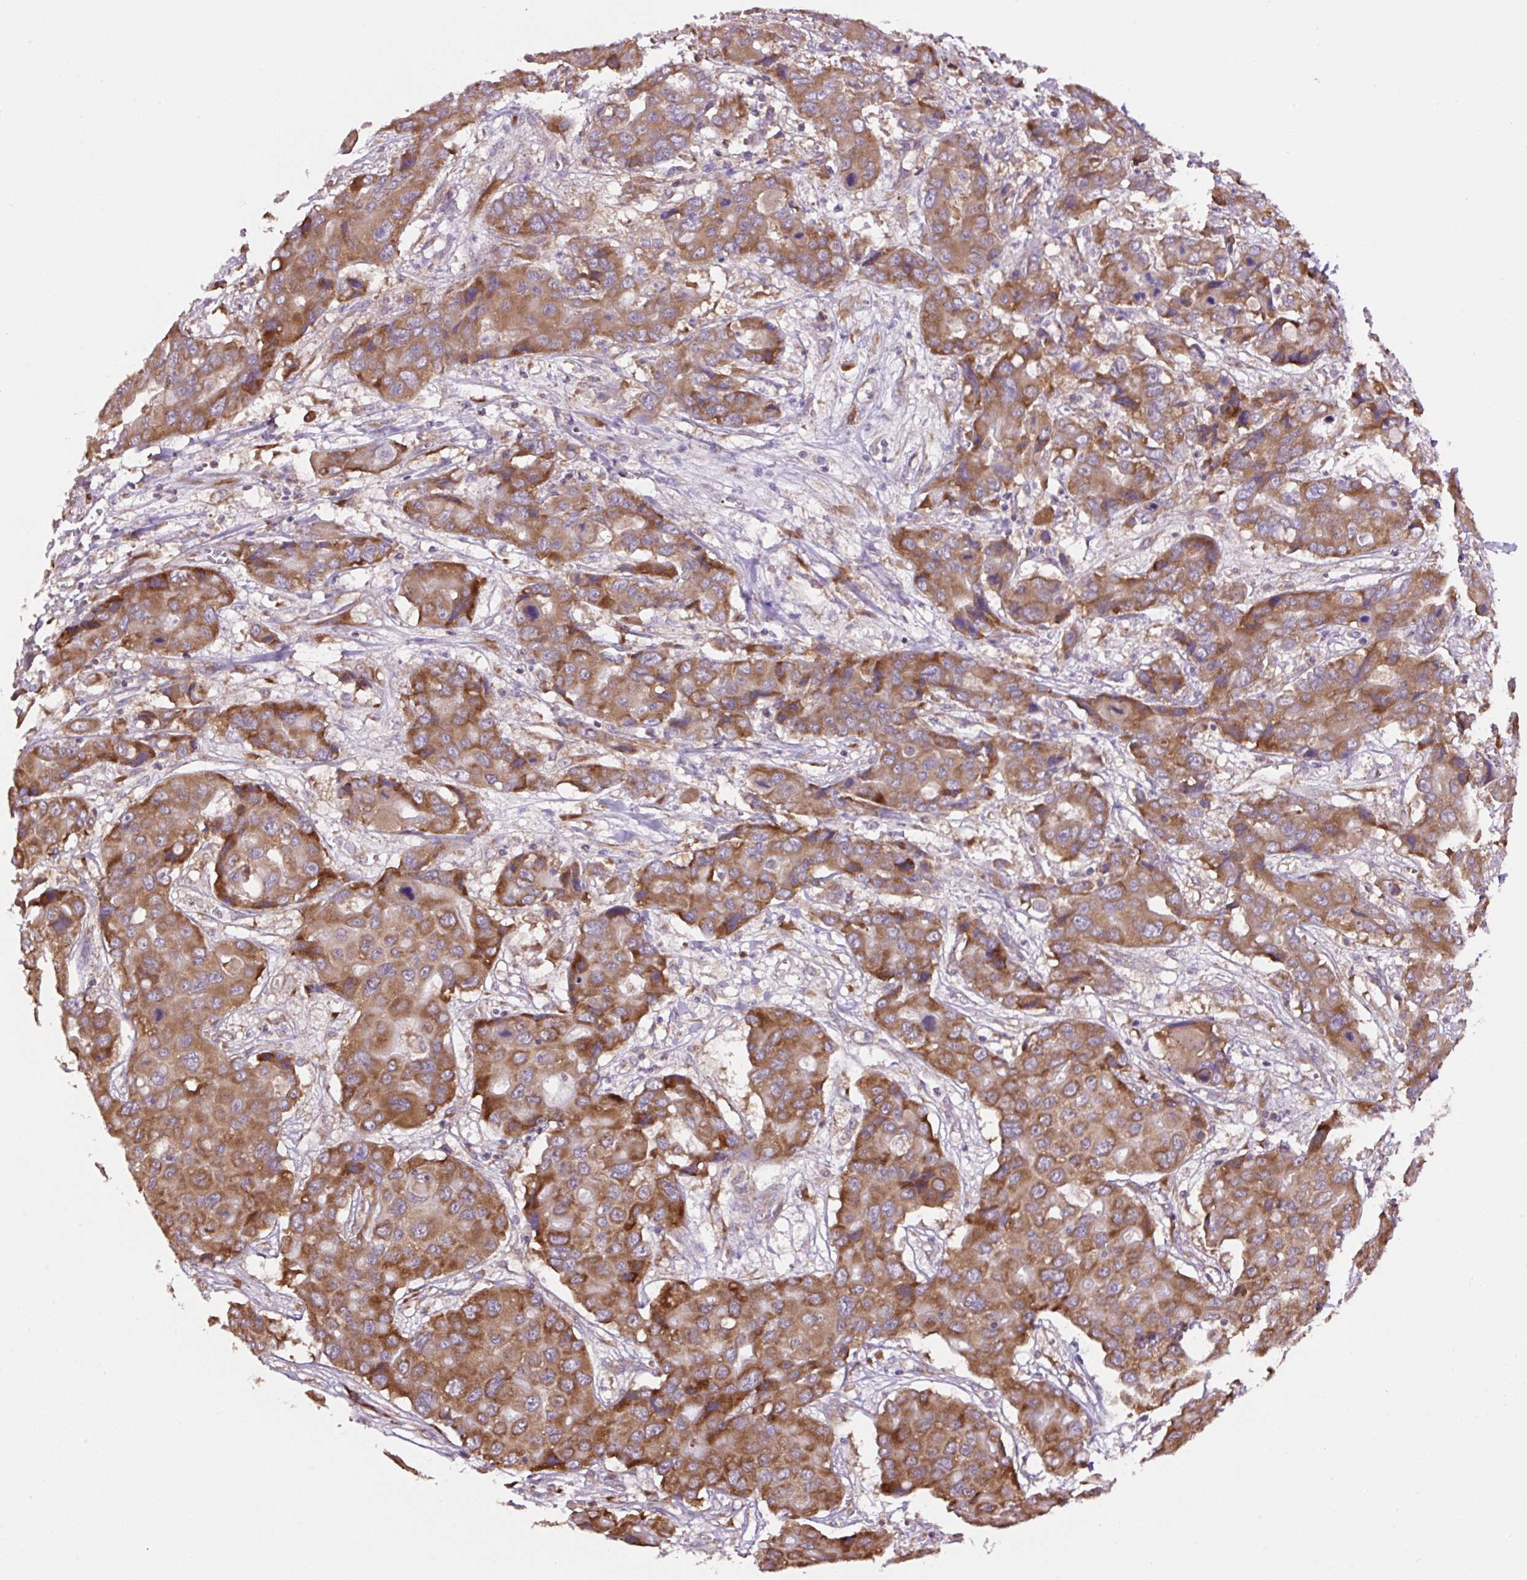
{"staining": {"intensity": "moderate", "quantity": ">75%", "location": "cytoplasmic/membranous"}, "tissue": "liver cancer", "cell_type": "Tumor cells", "image_type": "cancer", "snomed": [{"axis": "morphology", "description": "Cholangiocarcinoma"}, {"axis": "topography", "description": "Liver"}], "caption": "This is a micrograph of immunohistochemistry staining of liver cancer (cholangiocarcinoma), which shows moderate expression in the cytoplasmic/membranous of tumor cells.", "gene": "RPS23", "patient": {"sex": "male", "age": 67}}